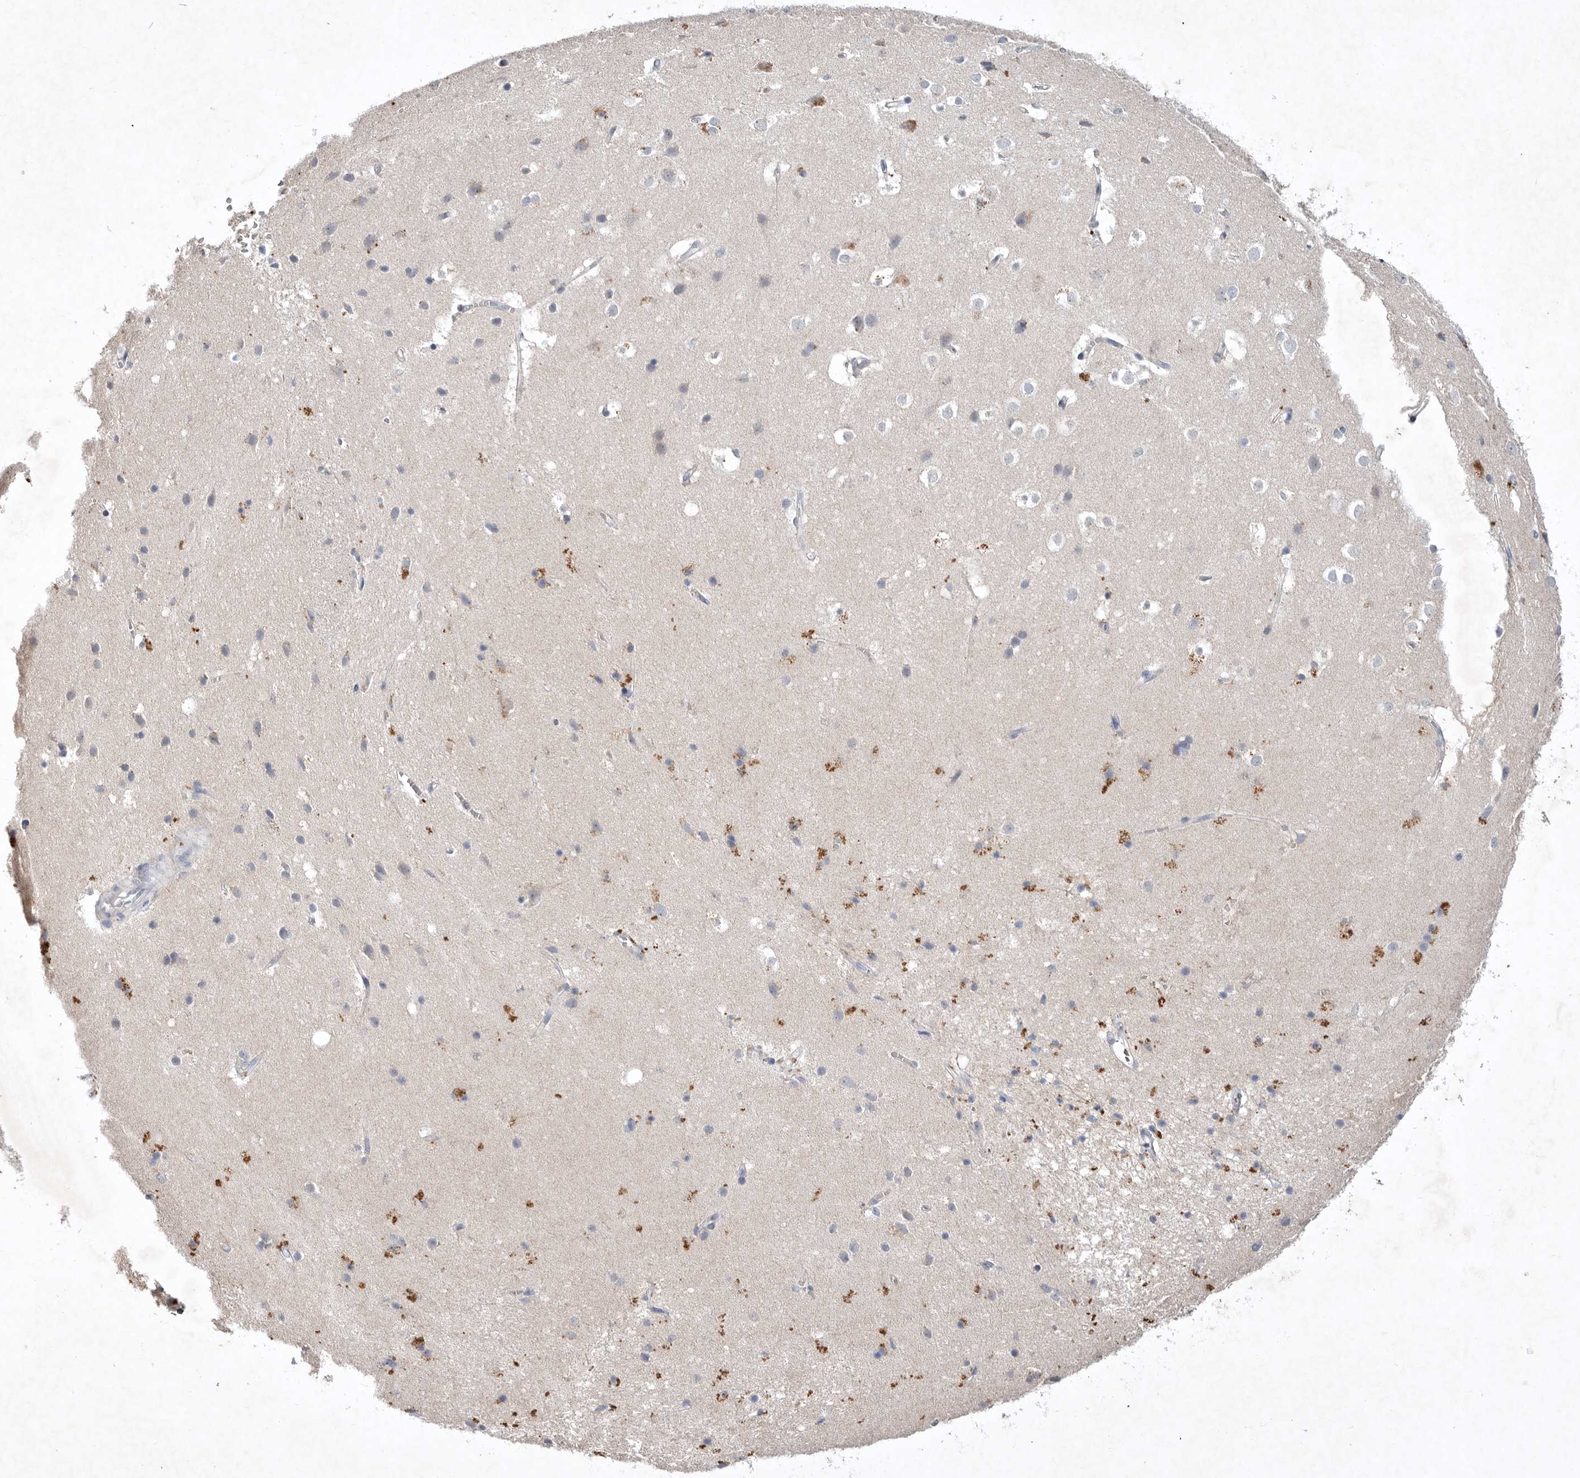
{"staining": {"intensity": "negative", "quantity": "none", "location": "none"}, "tissue": "cerebral cortex", "cell_type": "Endothelial cells", "image_type": "normal", "snomed": [{"axis": "morphology", "description": "Normal tissue, NOS"}, {"axis": "topography", "description": "Cerebral cortex"}], "caption": "Immunohistochemistry (IHC) of normal human cerebral cortex demonstrates no expression in endothelial cells.", "gene": "TNFSF14", "patient": {"sex": "male", "age": 54}}